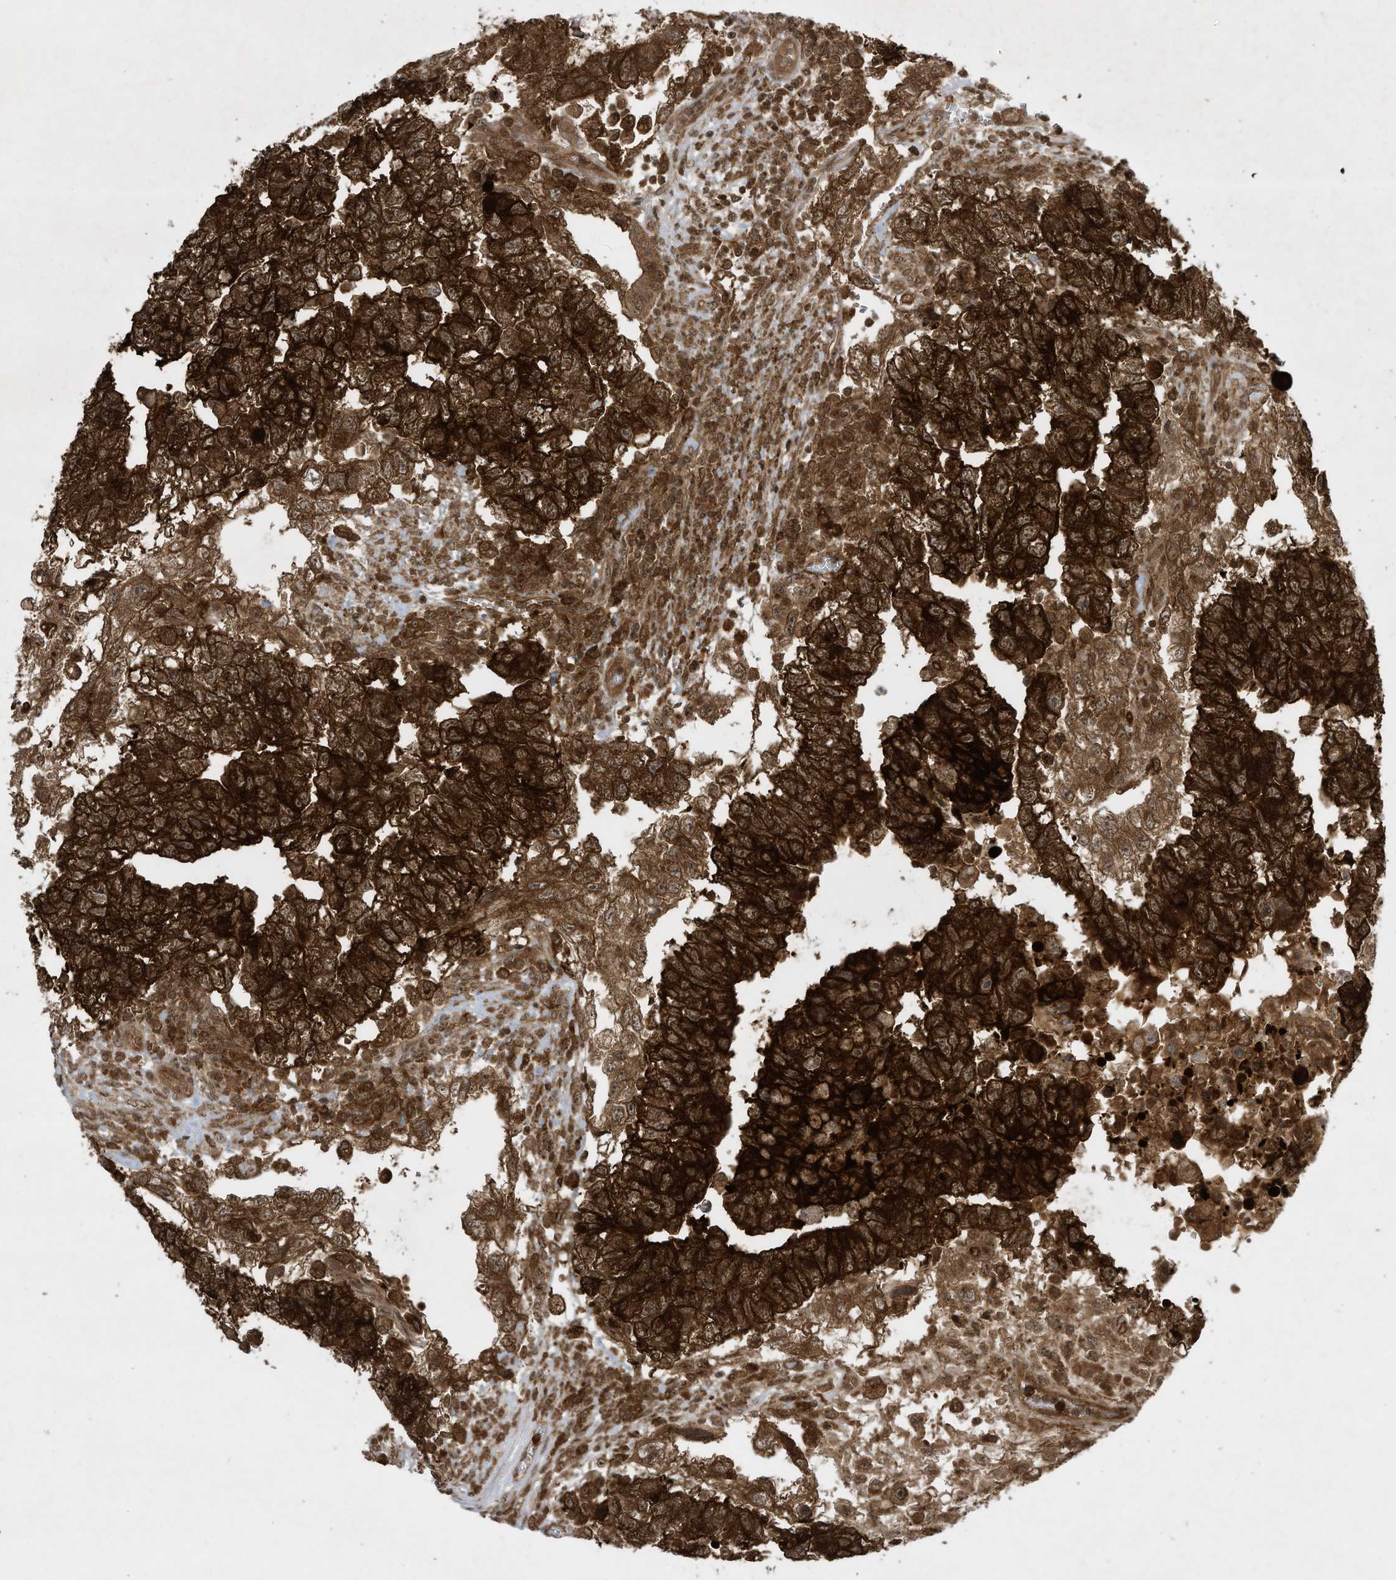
{"staining": {"intensity": "strong", "quantity": ">75%", "location": "cytoplasmic/membranous"}, "tissue": "testis cancer", "cell_type": "Tumor cells", "image_type": "cancer", "snomed": [{"axis": "morphology", "description": "Carcinoma, Embryonal, NOS"}, {"axis": "topography", "description": "Testis"}], "caption": "This histopathology image shows immunohistochemistry staining of testis cancer (embryonal carcinoma), with high strong cytoplasmic/membranous expression in approximately >75% of tumor cells.", "gene": "CERT1", "patient": {"sex": "male", "age": 36}}